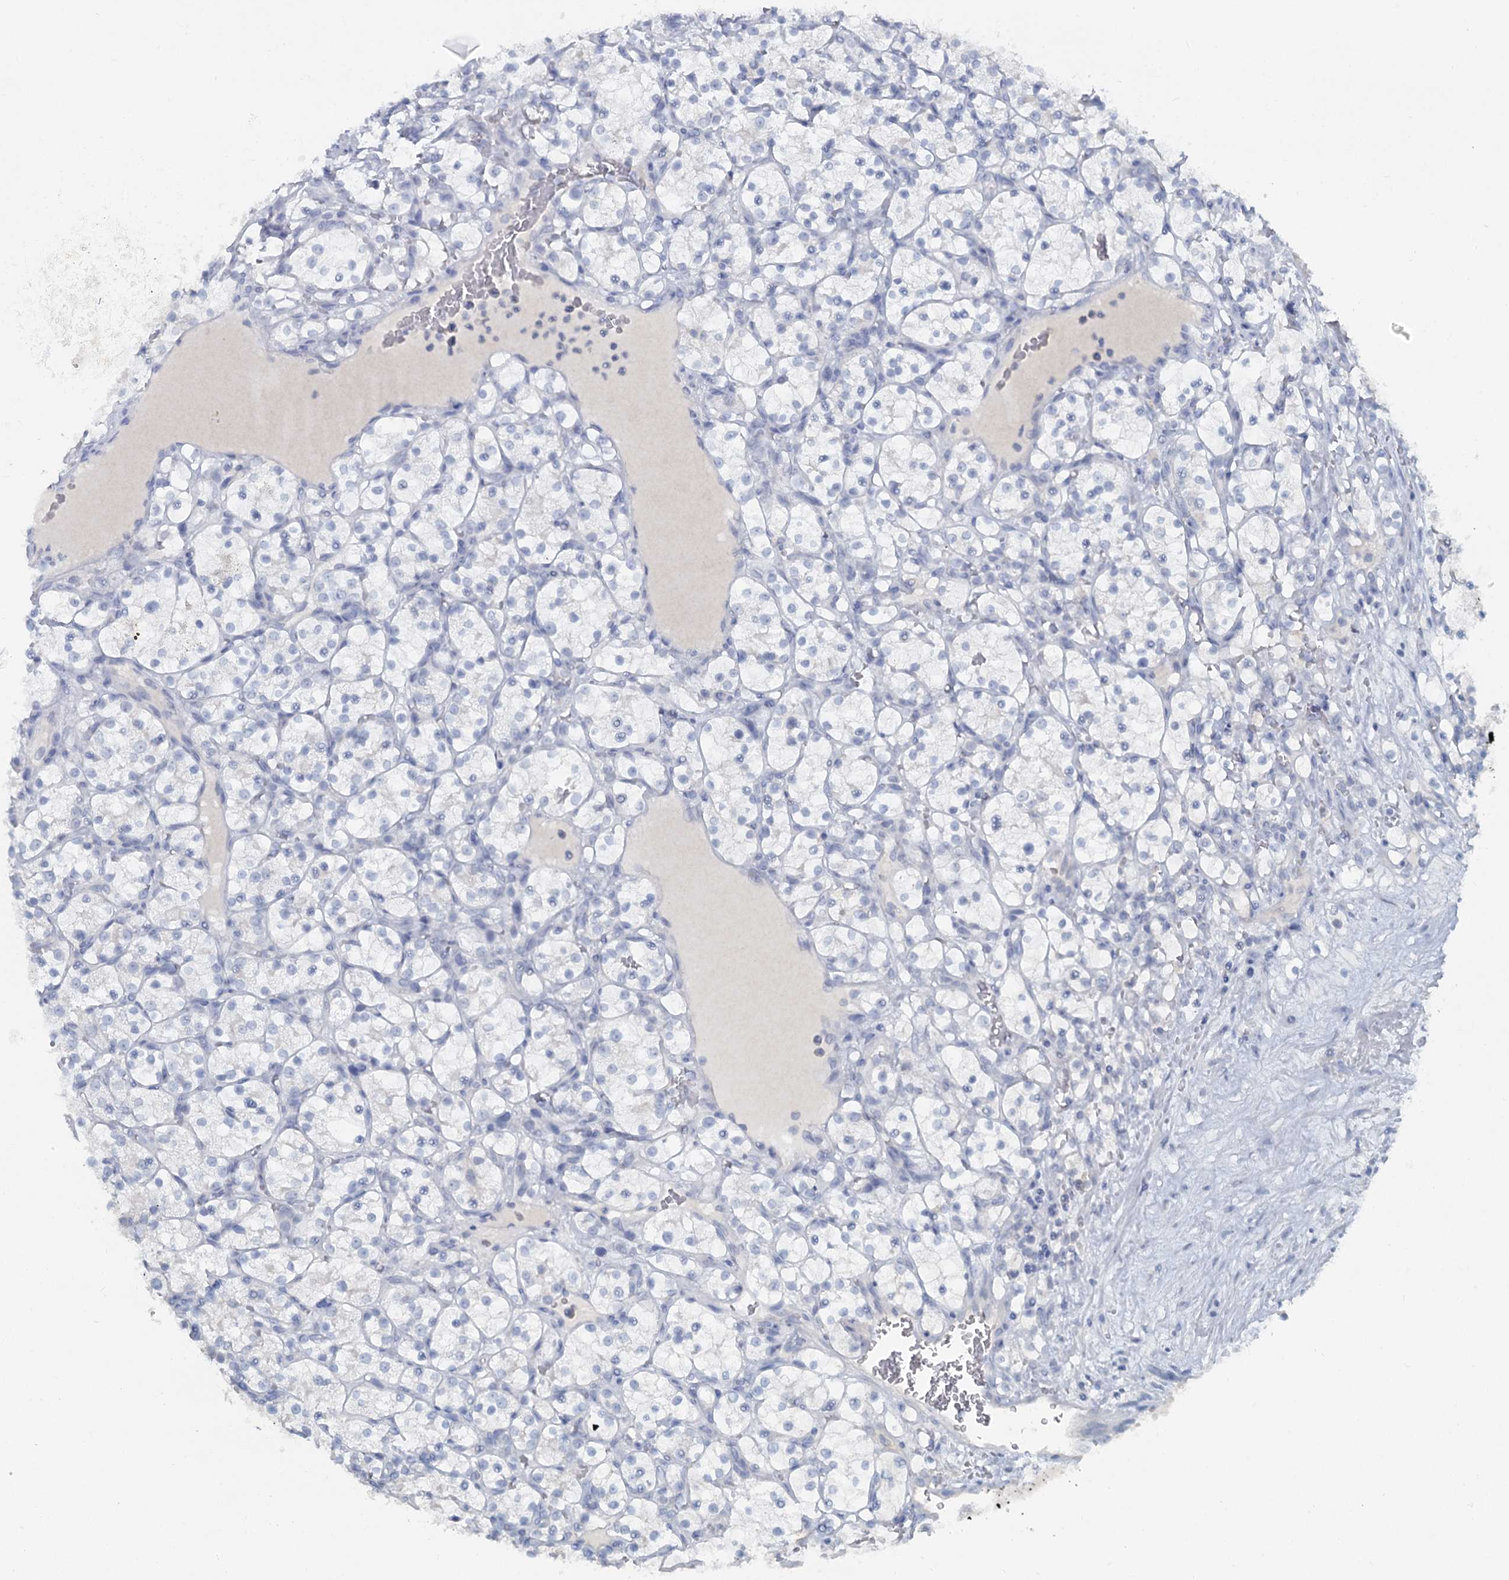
{"staining": {"intensity": "negative", "quantity": "none", "location": "none"}, "tissue": "renal cancer", "cell_type": "Tumor cells", "image_type": "cancer", "snomed": [{"axis": "morphology", "description": "Adenocarcinoma, NOS"}, {"axis": "topography", "description": "Kidney"}], "caption": "A photomicrograph of human renal cancer is negative for staining in tumor cells.", "gene": "CHGA", "patient": {"sex": "female", "age": 69}}